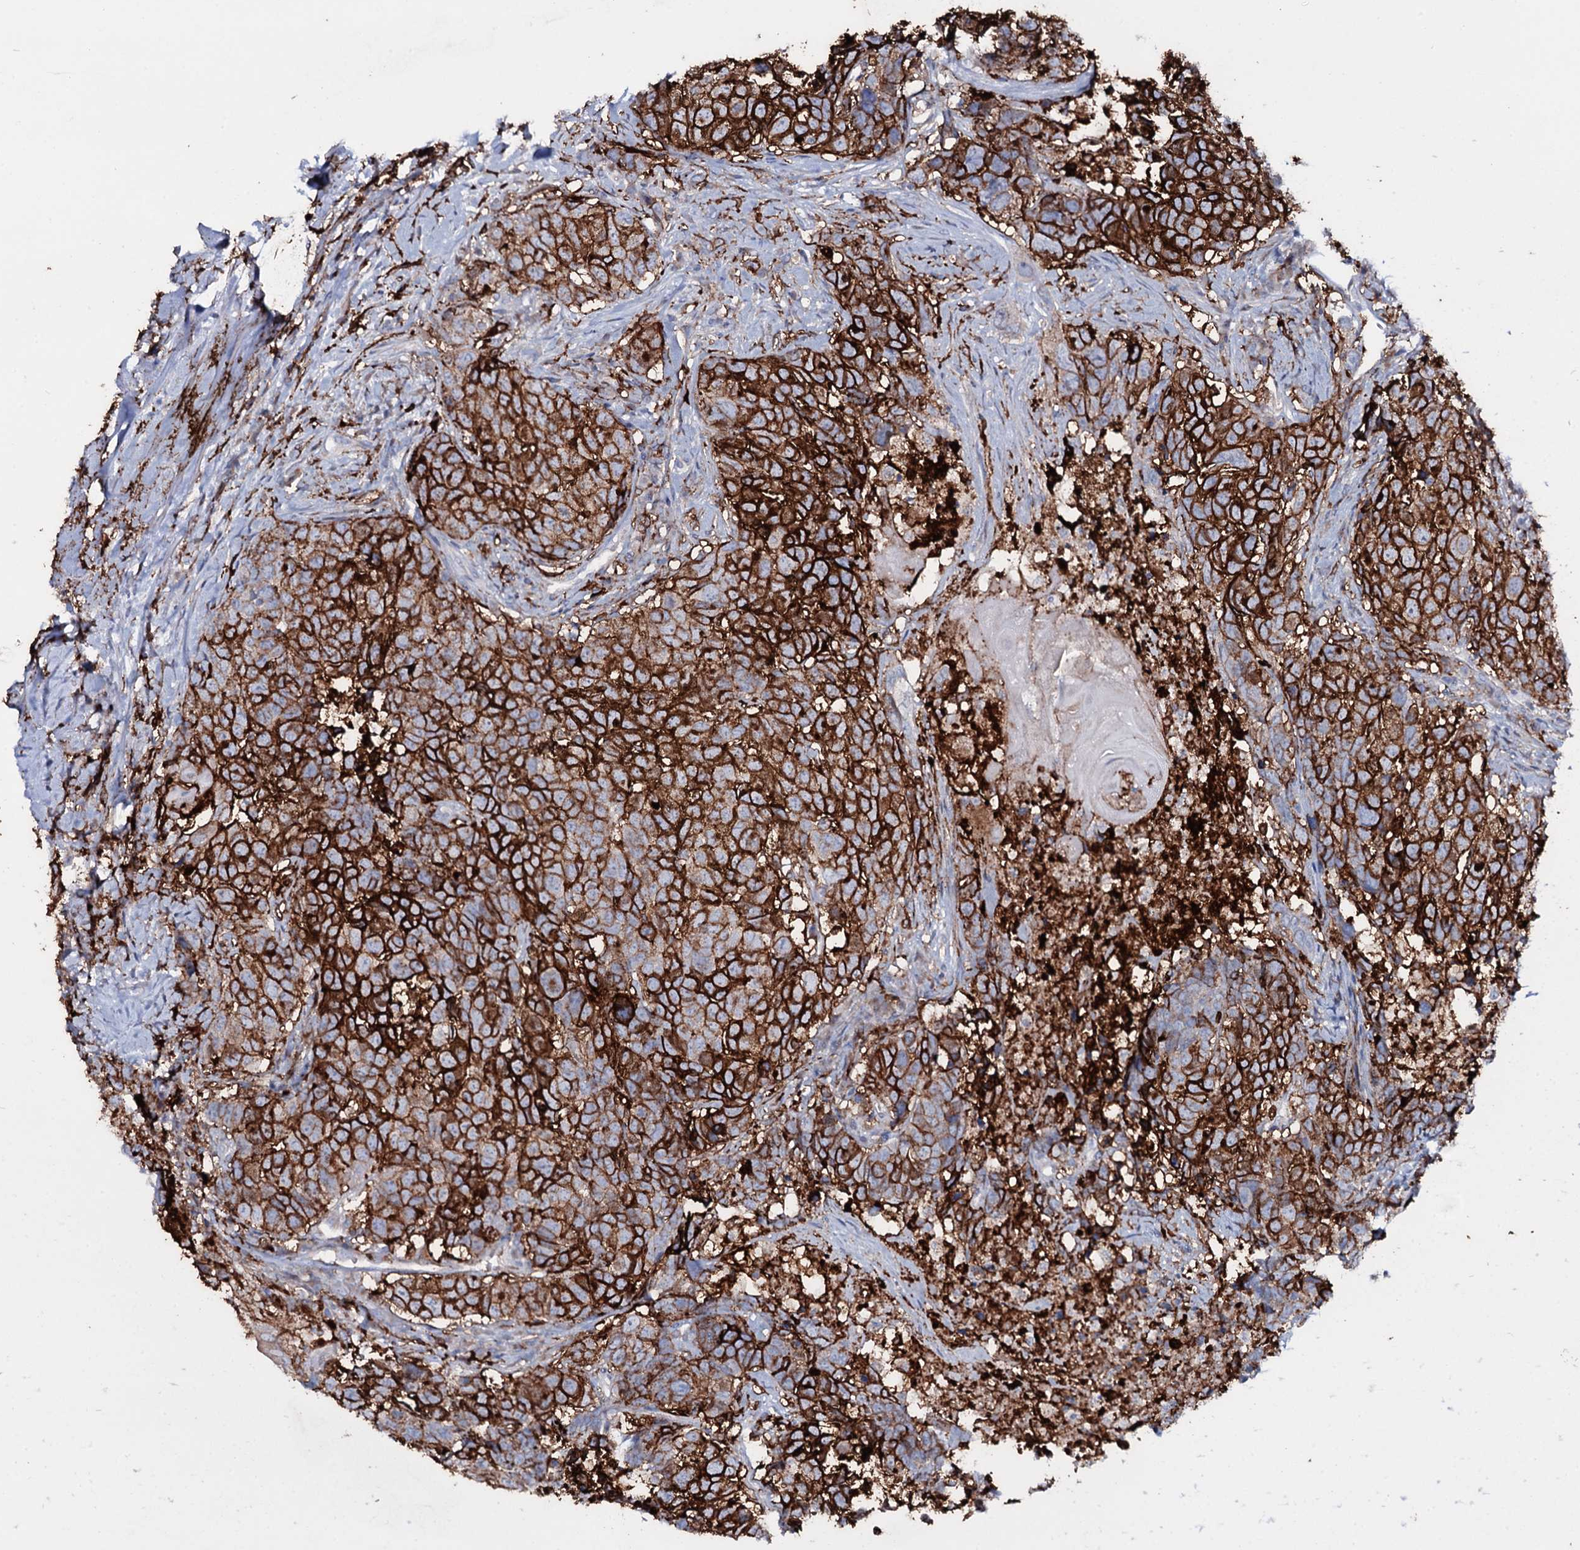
{"staining": {"intensity": "strong", "quantity": ">75%", "location": "cytoplasmic/membranous"}, "tissue": "head and neck cancer", "cell_type": "Tumor cells", "image_type": "cancer", "snomed": [{"axis": "morphology", "description": "Squamous cell carcinoma, NOS"}, {"axis": "topography", "description": "Head-Neck"}], "caption": "DAB (3,3'-diaminobenzidine) immunohistochemical staining of human squamous cell carcinoma (head and neck) displays strong cytoplasmic/membranous protein positivity in about >75% of tumor cells.", "gene": "OSBPL2", "patient": {"sex": "male", "age": 66}}